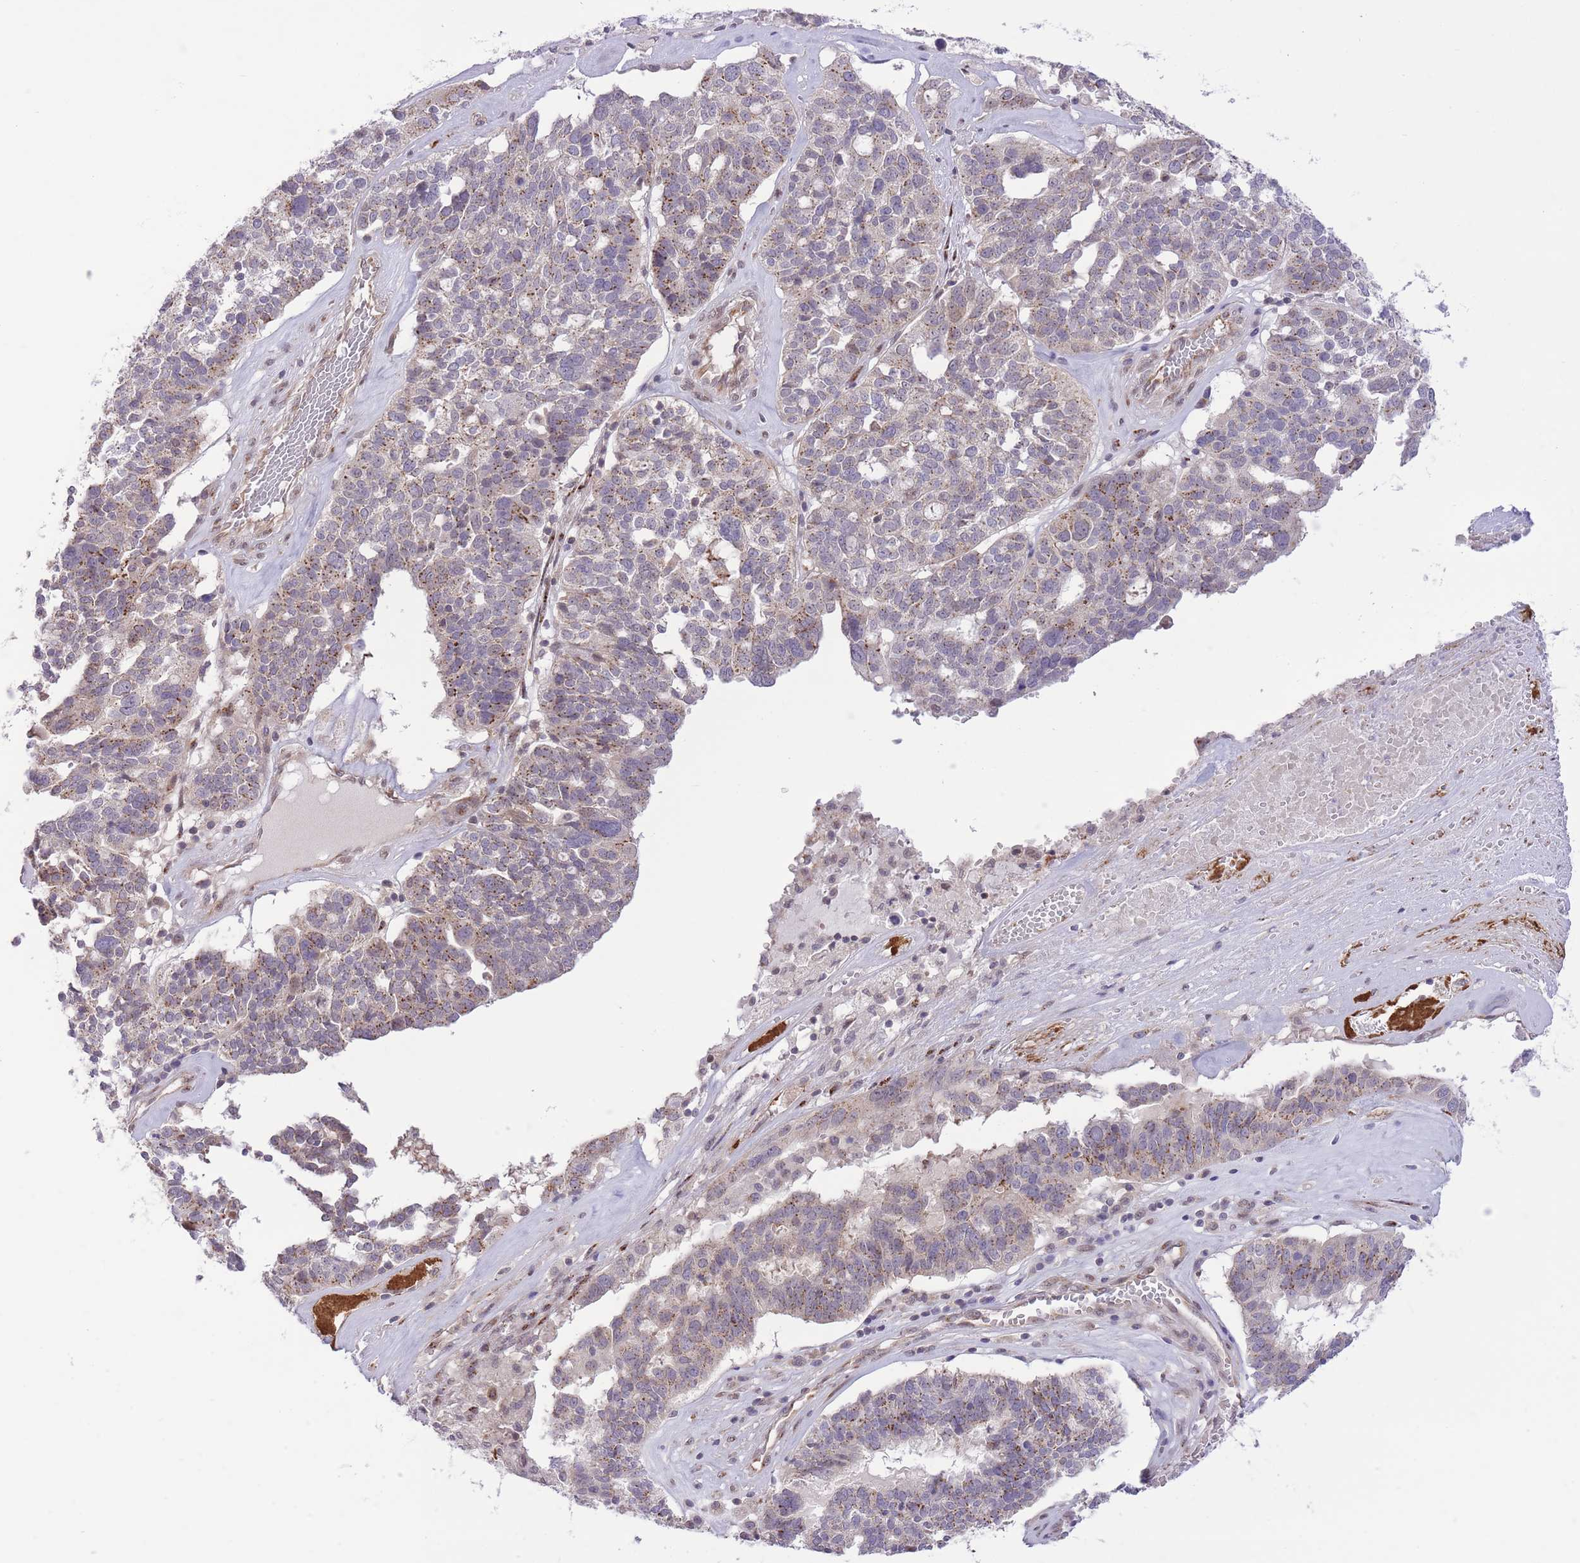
{"staining": {"intensity": "moderate", "quantity": "<25%", "location": "cytoplasmic/membranous"}, "tissue": "ovarian cancer", "cell_type": "Tumor cells", "image_type": "cancer", "snomed": [{"axis": "morphology", "description": "Cystadenocarcinoma, serous, NOS"}, {"axis": "topography", "description": "Ovary"}], "caption": "Immunohistochemical staining of human serous cystadenocarcinoma (ovarian) exhibits low levels of moderate cytoplasmic/membranous positivity in about <25% of tumor cells. (IHC, brightfield microscopy, high magnification).", "gene": "ZBED5", "patient": {"sex": "female", "age": 59}}